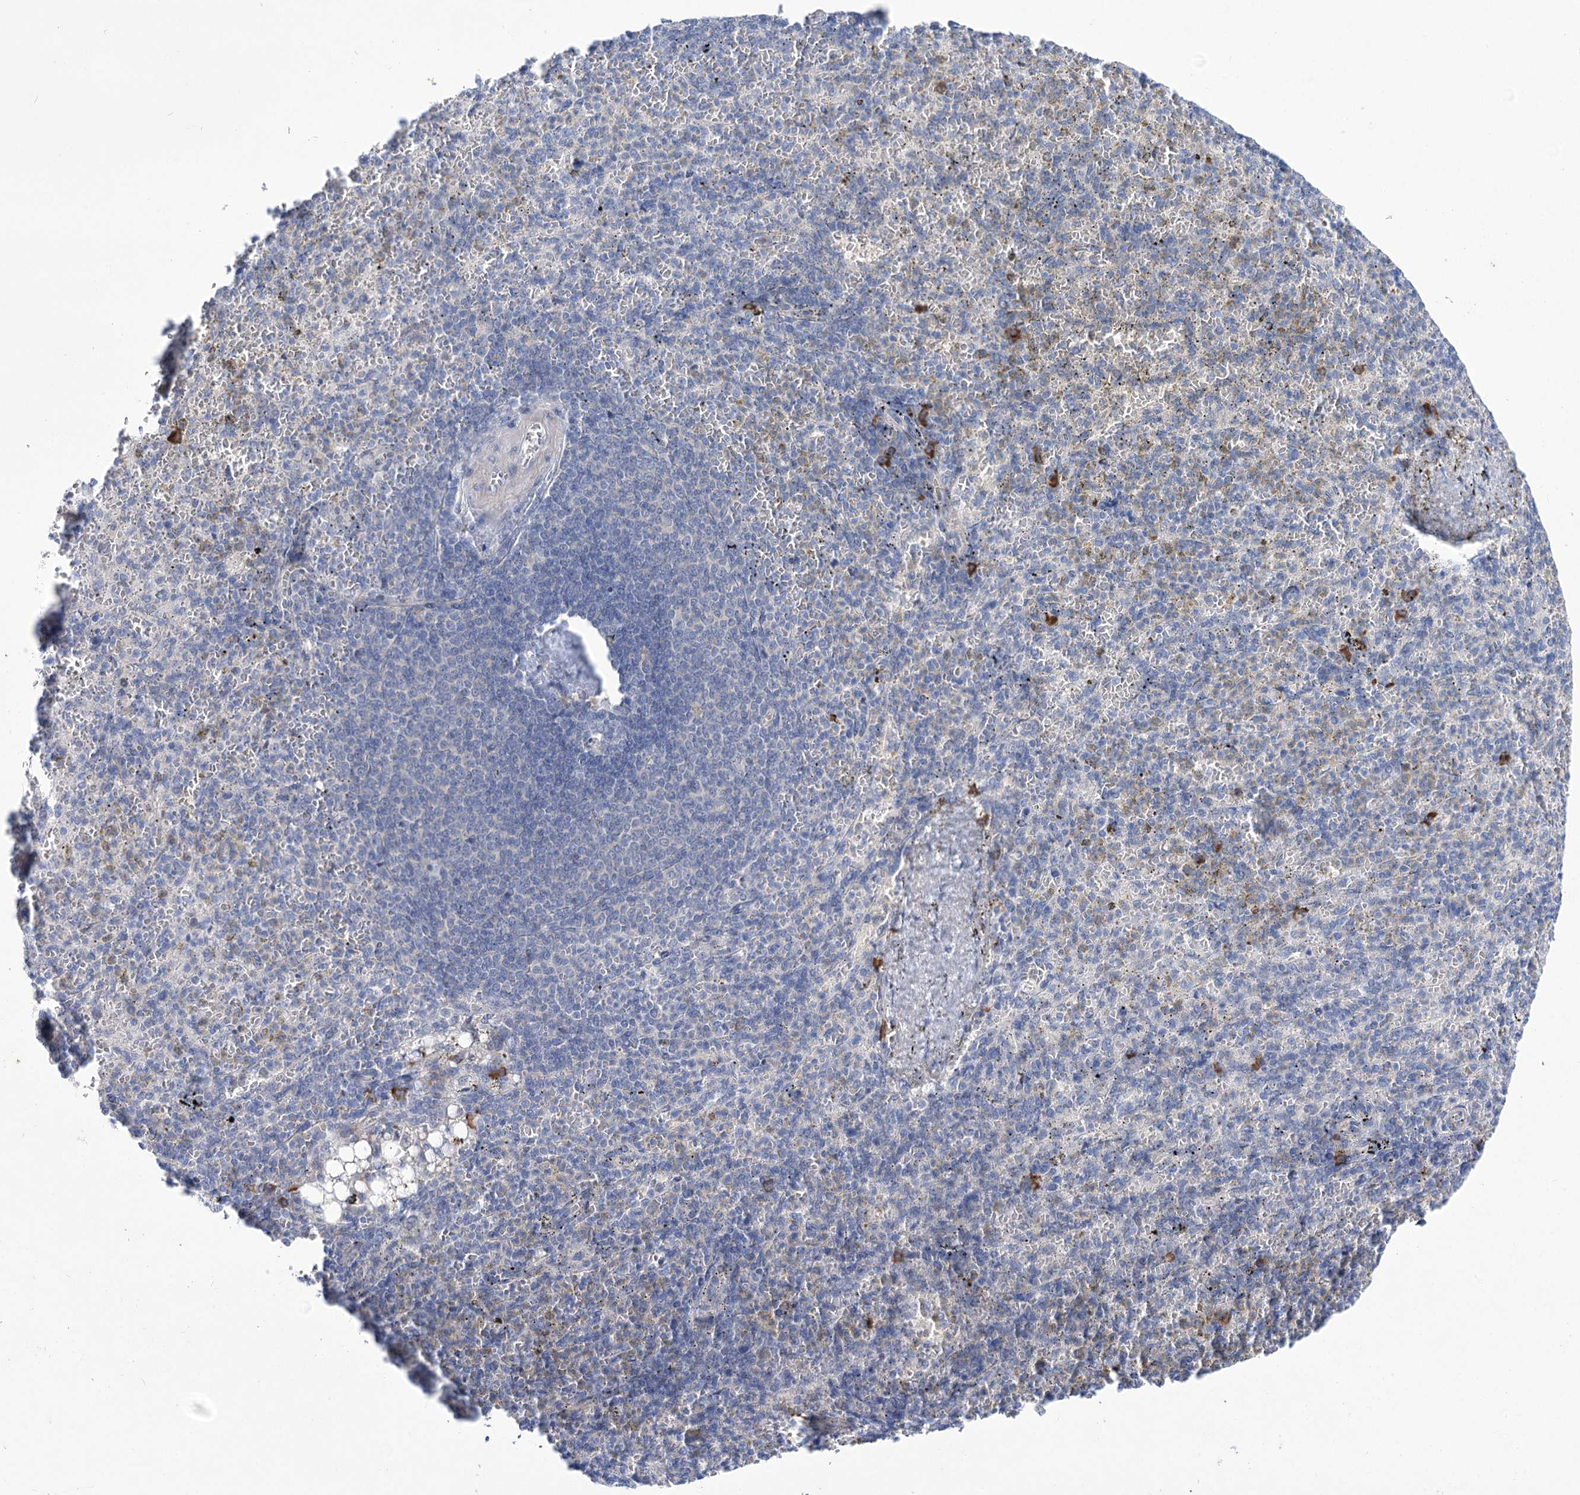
{"staining": {"intensity": "negative", "quantity": "none", "location": "none"}, "tissue": "spleen", "cell_type": "Cells in red pulp", "image_type": "normal", "snomed": [{"axis": "morphology", "description": "Normal tissue, NOS"}, {"axis": "topography", "description": "Spleen"}], "caption": "Immunohistochemistry photomicrograph of unremarkable spleen: human spleen stained with DAB shows no significant protein positivity in cells in red pulp.", "gene": "CEP164", "patient": {"sex": "female", "age": 74}}